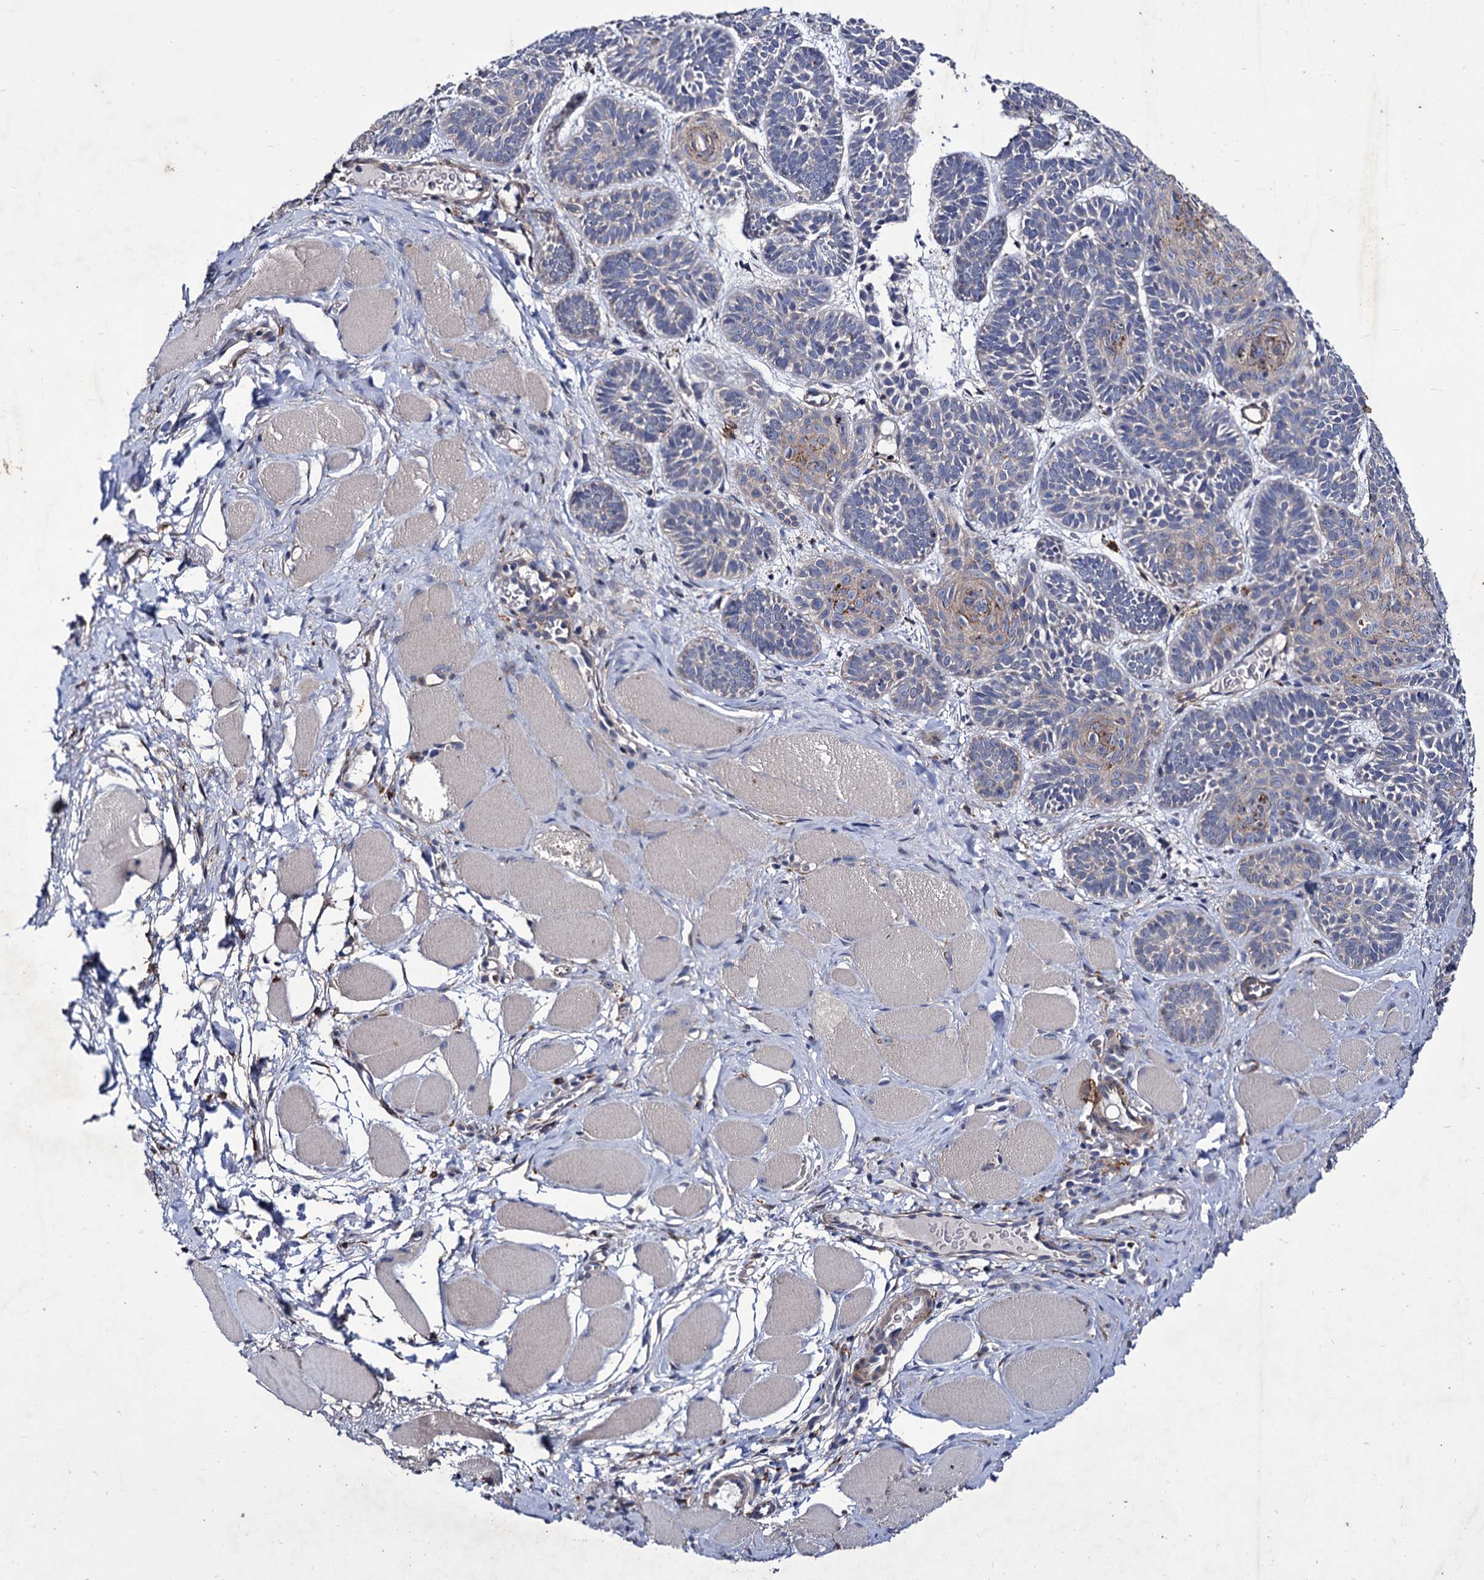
{"staining": {"intensity": "weak", "quantity": "<25%", "location": "cytoplasmic/membranous"}, "tissue": "skin cancer", "cell_type": "Tumor cells", "image_type": "cancer", "snomed": [{"axis": "morphology", "description": "Basal cell carcinoma"}, {"axis": "topography", "description": "Skin"}], "caption": "Tumor cells show no significant staining in basal cell carcinoma (skin). (DAB immunohistochemistry, high magnification).", "gene": "AXL", "patient": {"sex": "male", "age": 85}}